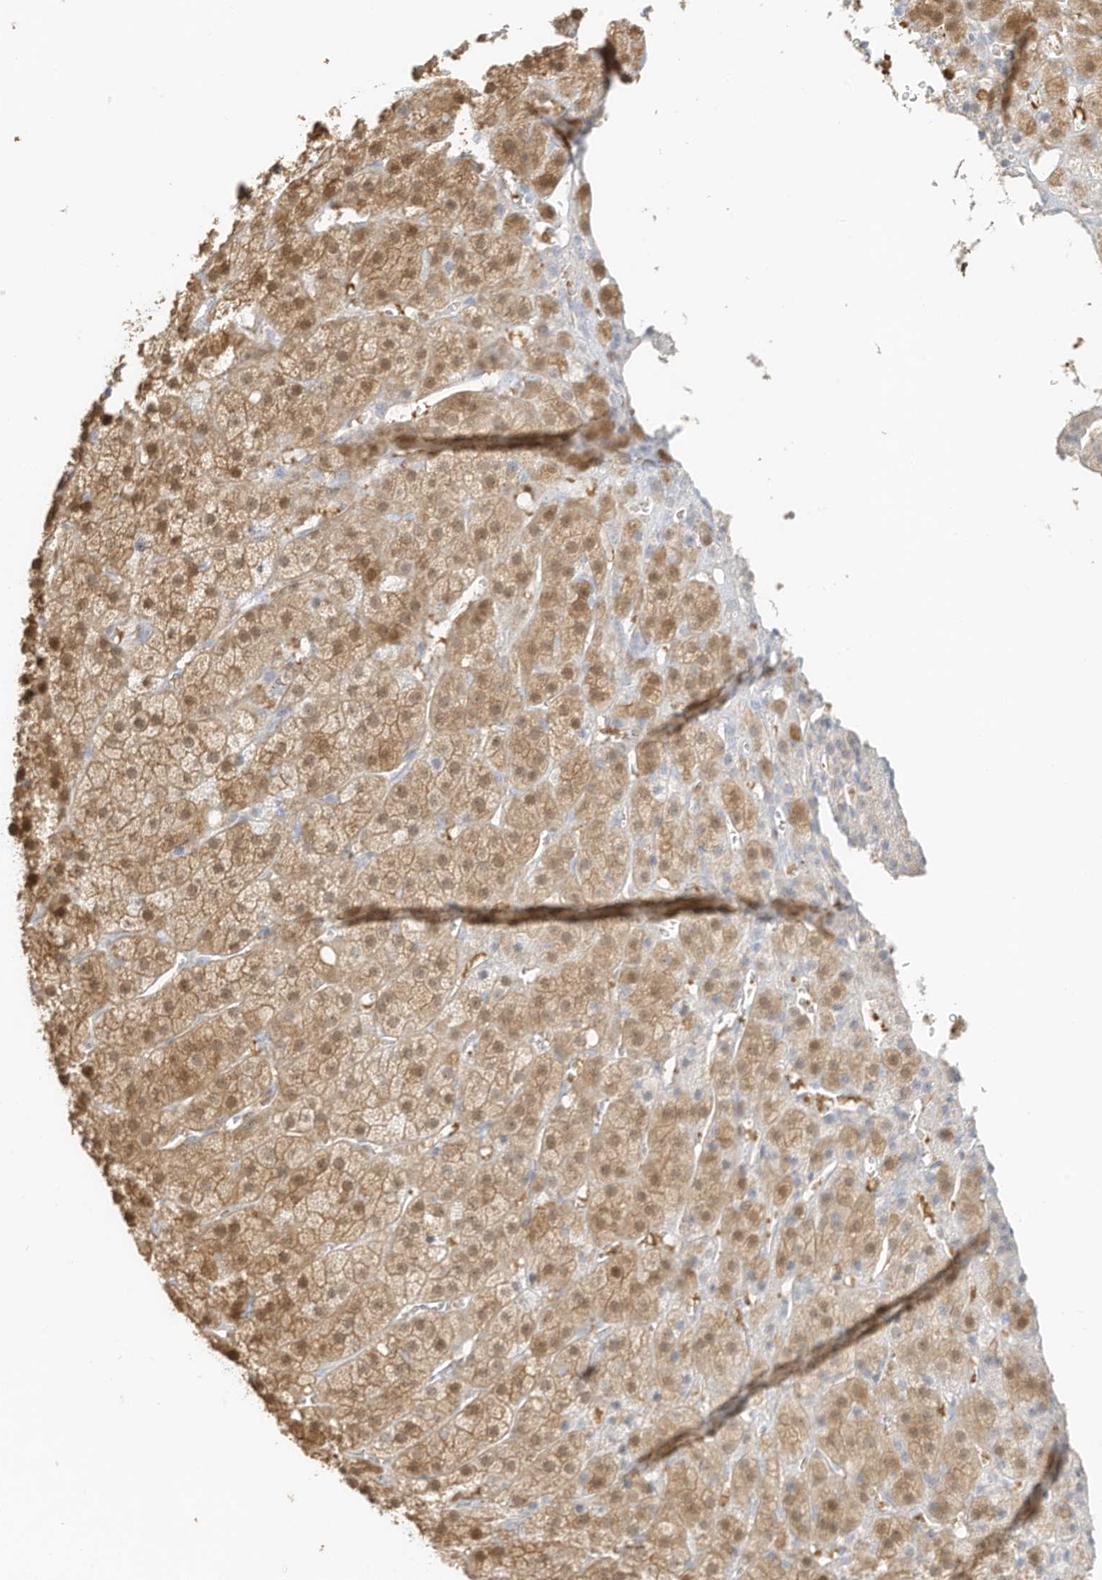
{"staining": {"intensity": "moderate", "quantity": ">75%", "location": "cytoplasmic/membranous,nuclear"}, "tissue": "adrenal gland", "cell_type": "Glandular cells", "image_type": "normal", "snomed": [{"axis": "morphology", "description": "Normal tissue, NOS"}, {"axis": "topography", "description": "Adrenal gland"}], "caption": "Unremarkable adrenal gland displays moderate cytoplasmic/membranous,nuclear positivity in approximately >75% of glandular cells.", "gene": "ZBTB41", "patient": {"sex": "female", "age": 57}}